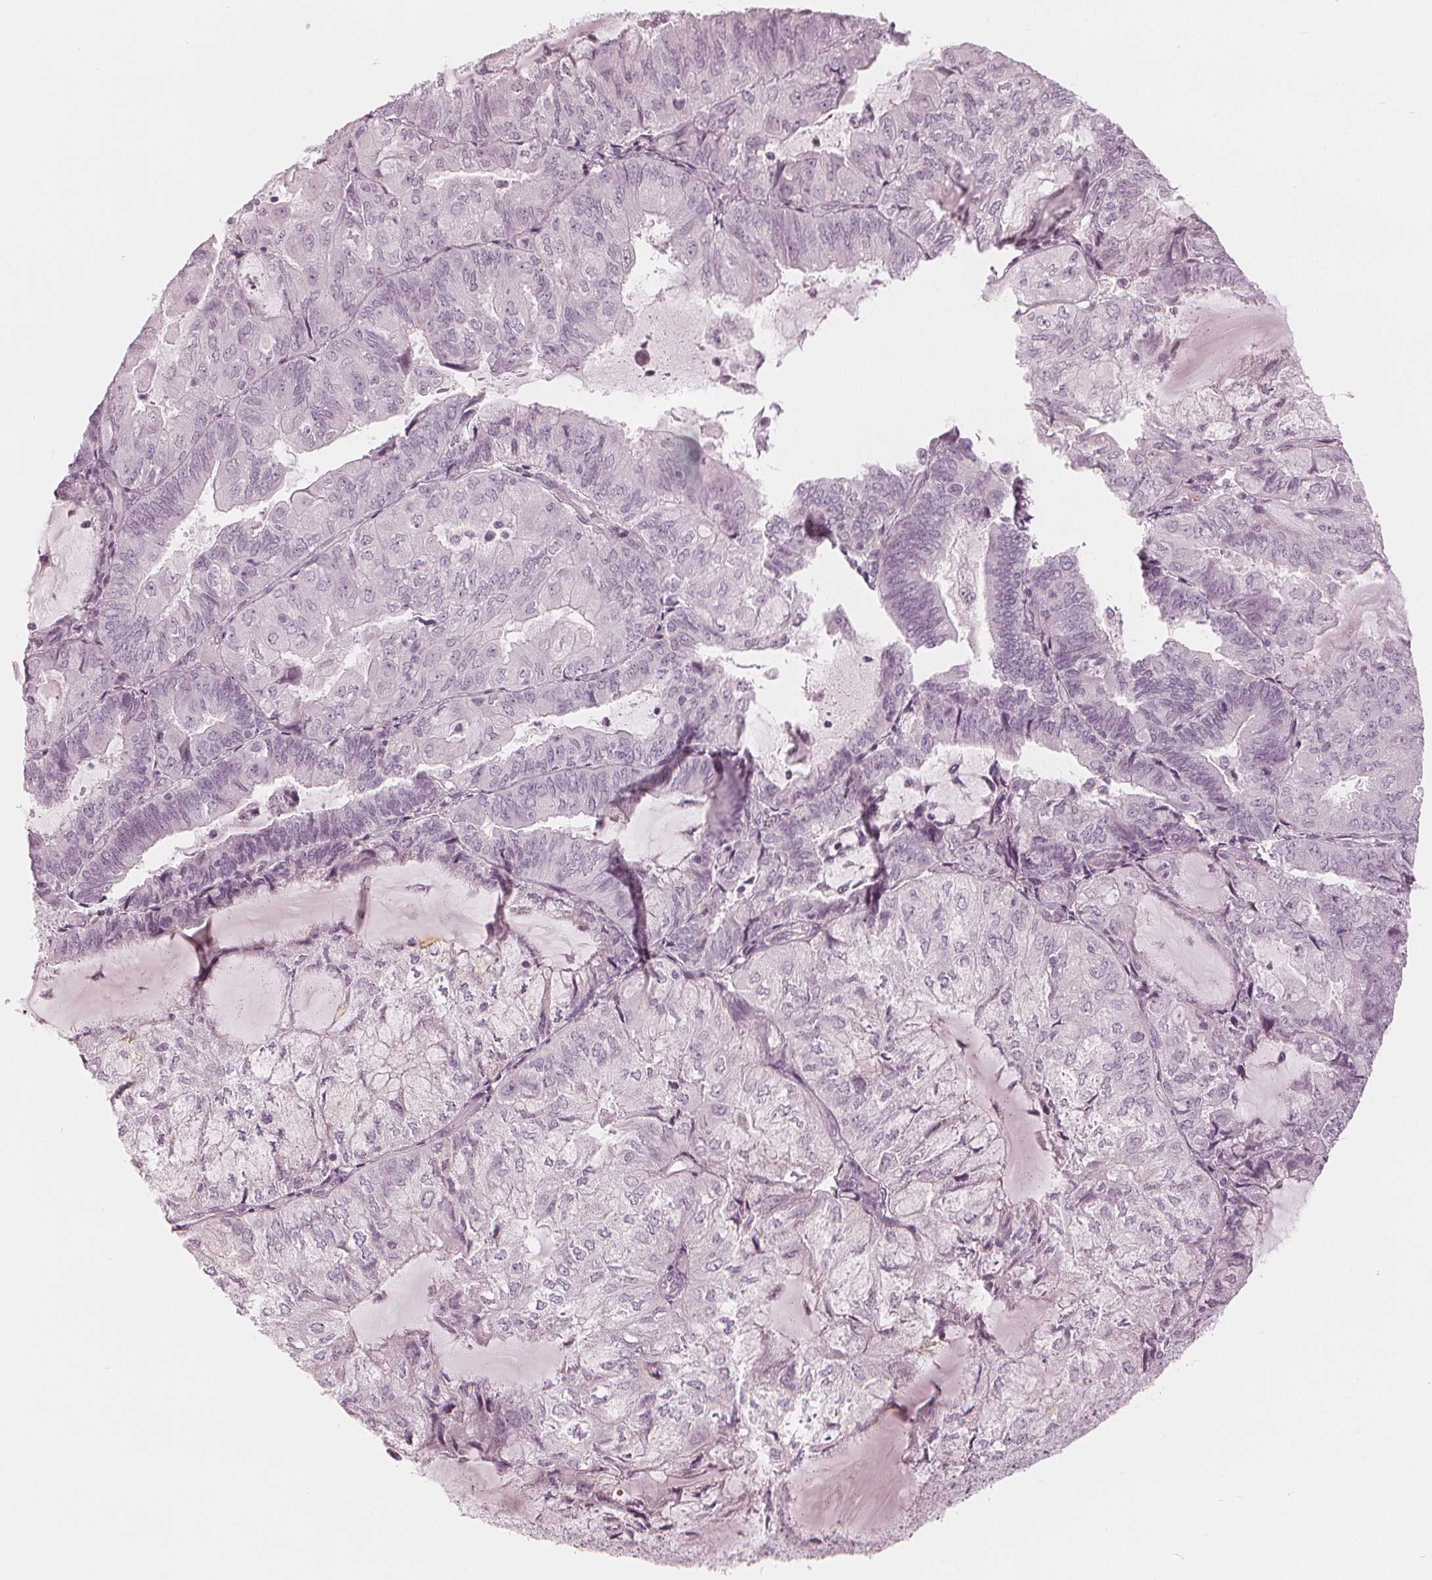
{"staining": {"intensity": "negative", "quantity": "none", "location": "none"}, "tissue": "endometrial cancer", "cell_type": "Tumor cells", "image_type": "cancer", "snomed": [{"axis": "morphology", "description": "Adenocarcinoma, NOS"}, {"axis": "topography", "description": "Endometrium"}], "caption": "Histopathology image shows no protein positivity in tumor cells of adenocarcinoma (endometrial) tissue. (Immunohistochemistry (ihc), brightfield microscopy, high magnification).", "gene": "PAEP", "patient": {"sex": "female", "age": 81}}